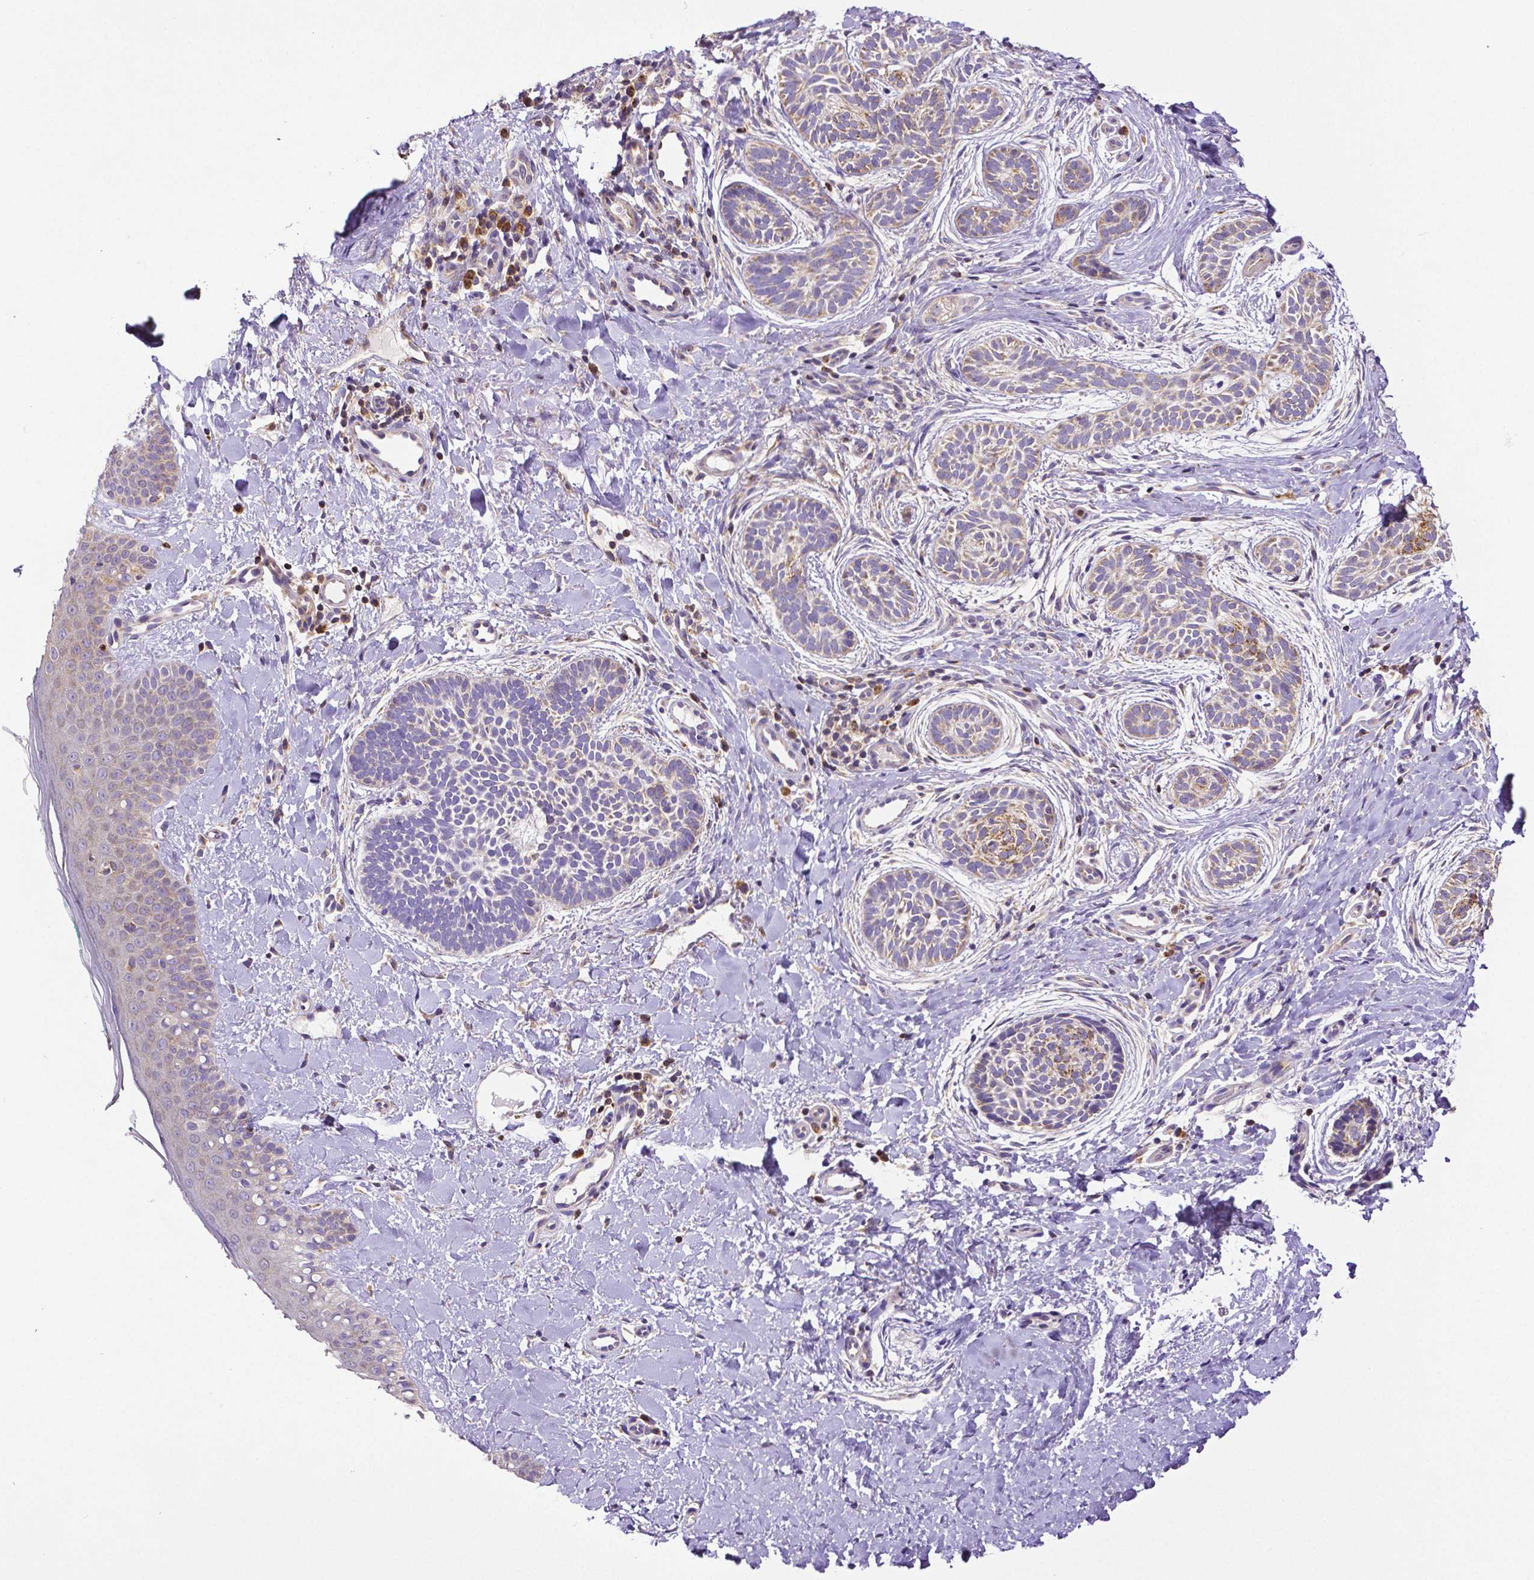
{"staining": {"intensity": "negative", "quantity": "none", "location": "none"}, "tissue": "skin cancer", "cell_type": "Tumor cells", "image_type": "cancer", "snomed": [{"axis": "morphology", "description": "Basal cell carcinoma"}, {"axis": "topography", "description": "Skin"}], "caption": "Protein analysis of basal cell carcinoma (skin) reveals no significant positivity in tumor cells.", "gene": "MCL1", "patient": {"sex": "male", "age": 63}}